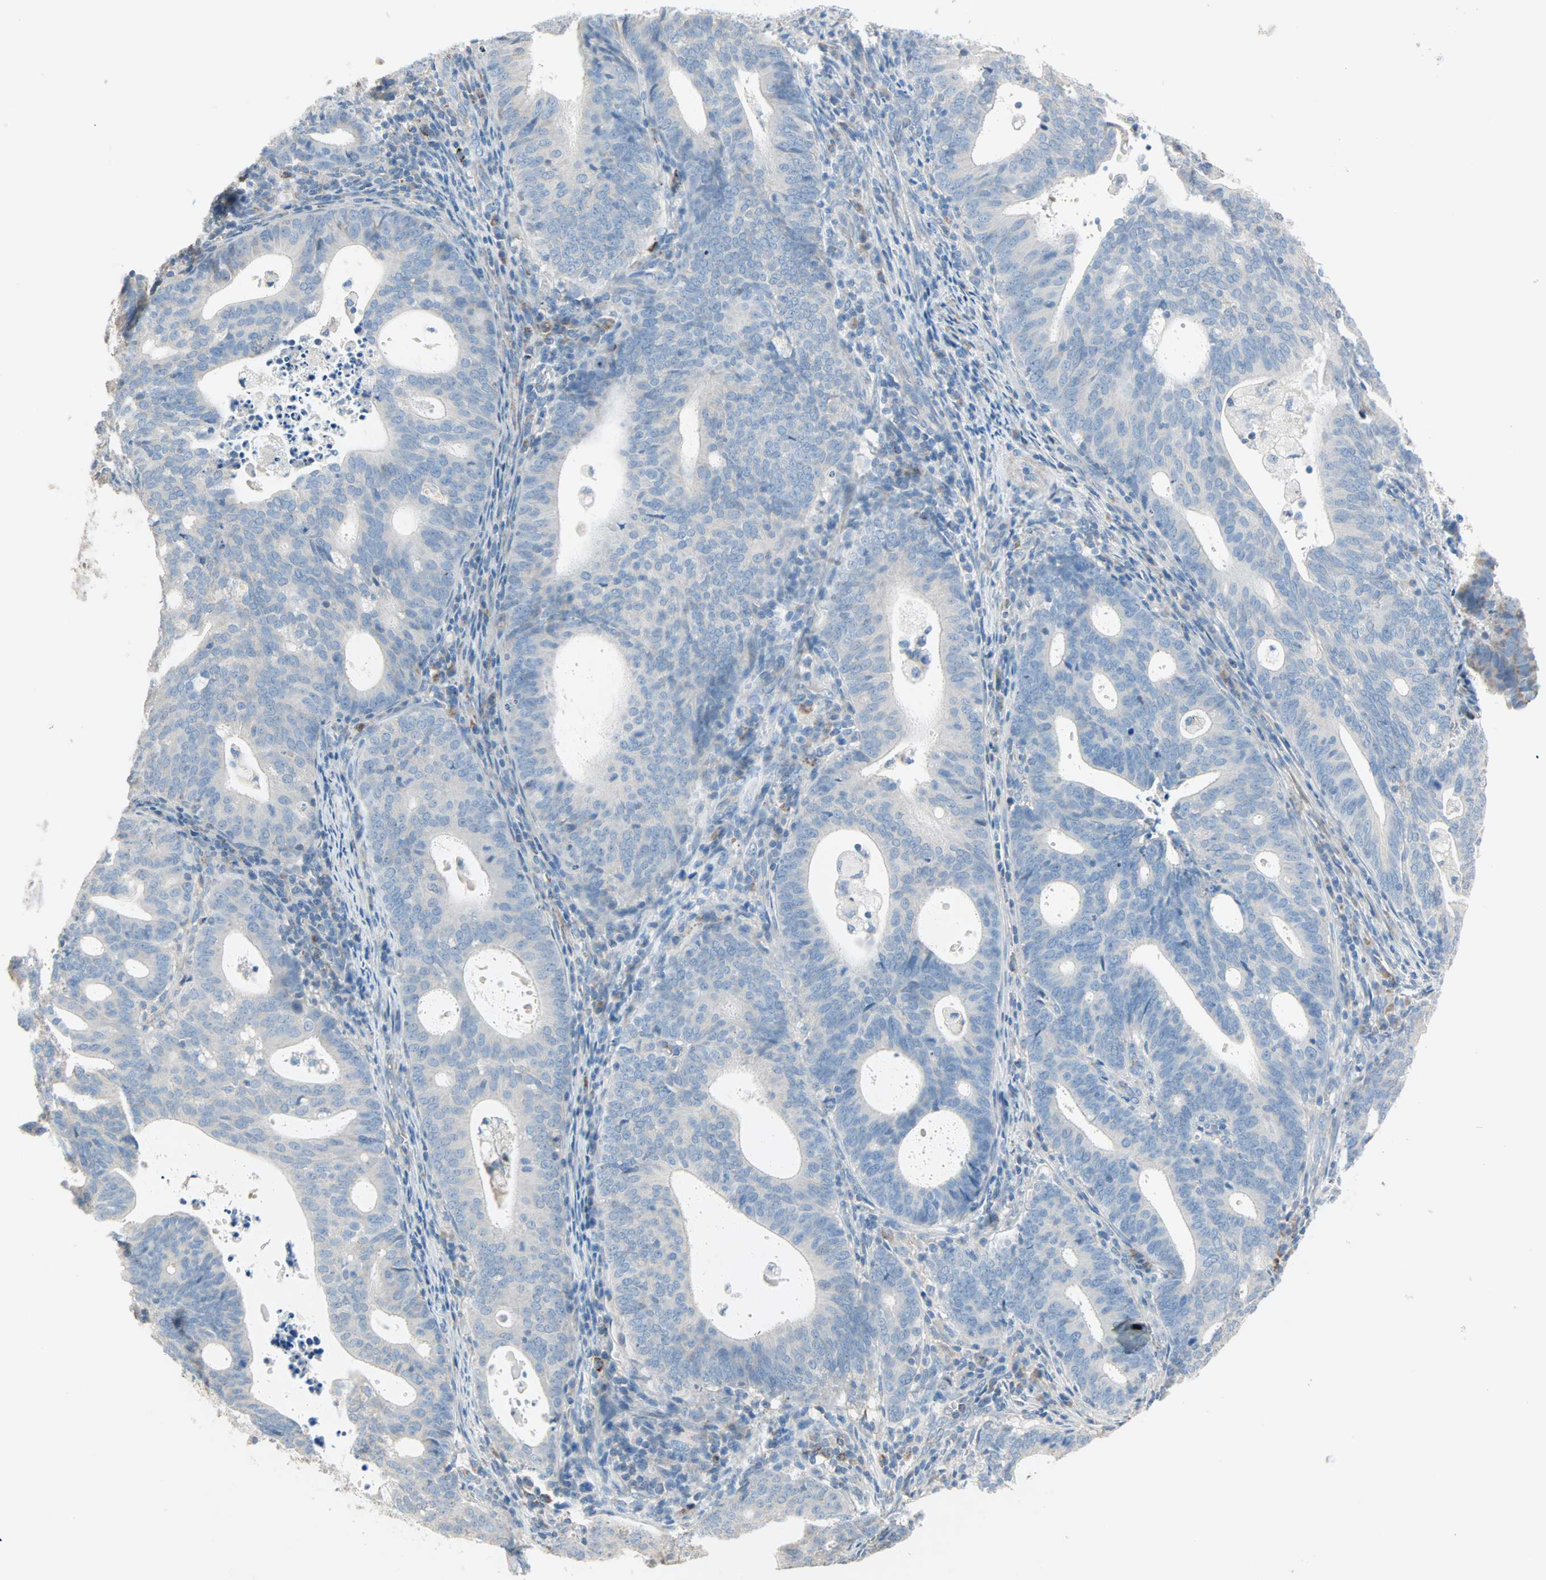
{"staining": {"intensity": "negative", "quantity": "none", "location": "none"}, "tissue": "endometrial cancer", "cell_type": "Tumor cells", "image_type": "cancer", "snomed": [{"axis": "morphology", "description": "Adenocarcinoma, NOS"}, {"axis": "topography", "description": "Uterus"}], "caption": "High power microscopy image of an immunohistochemistry (IHC) photomicrograph of endometrial adenocarcinoma, revealing no significant positivity in tumor cells.", "gene": "ACVRL1", "patient": {"sex": "female", "age": 83}}